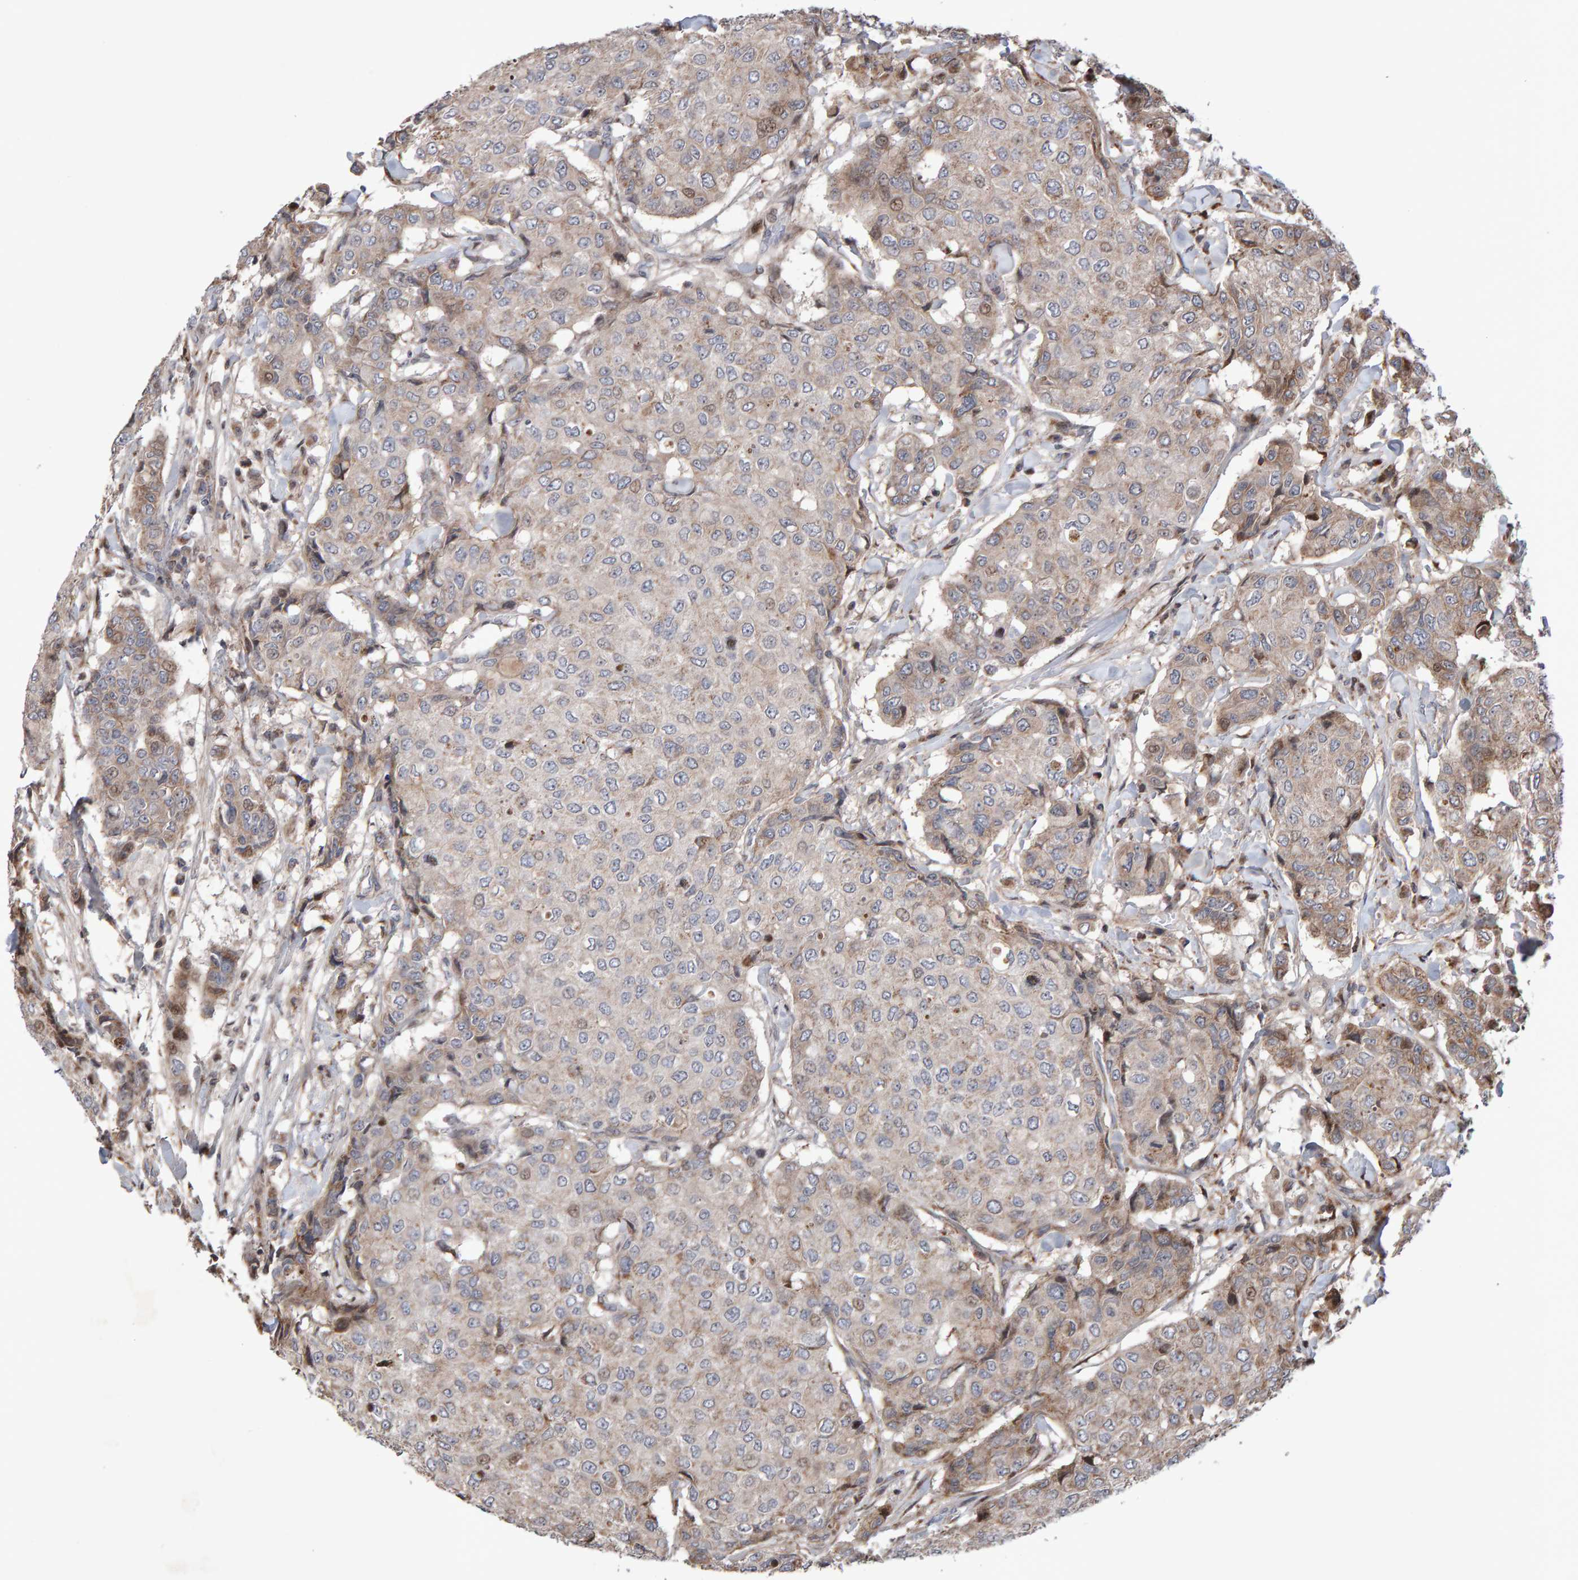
{"staining": {"intensity": "weak", "quantity": "<25%", "location": "cytoplasmic/membranous"}, "tissue": "breast cancer", "cell_type": "Tumor cells", "image_type": "cancer", "snomed": [{"axis": "morphology", "description": "Duct carcinoma"}, {"axis": "topography", "description": "Breast"}], "caption": "Tumor cells are negative for brown protein staining in breast cancer (intraductal carcinoma).", "gene": "PECR", "patient": {"sex": "female", "age": 27}}